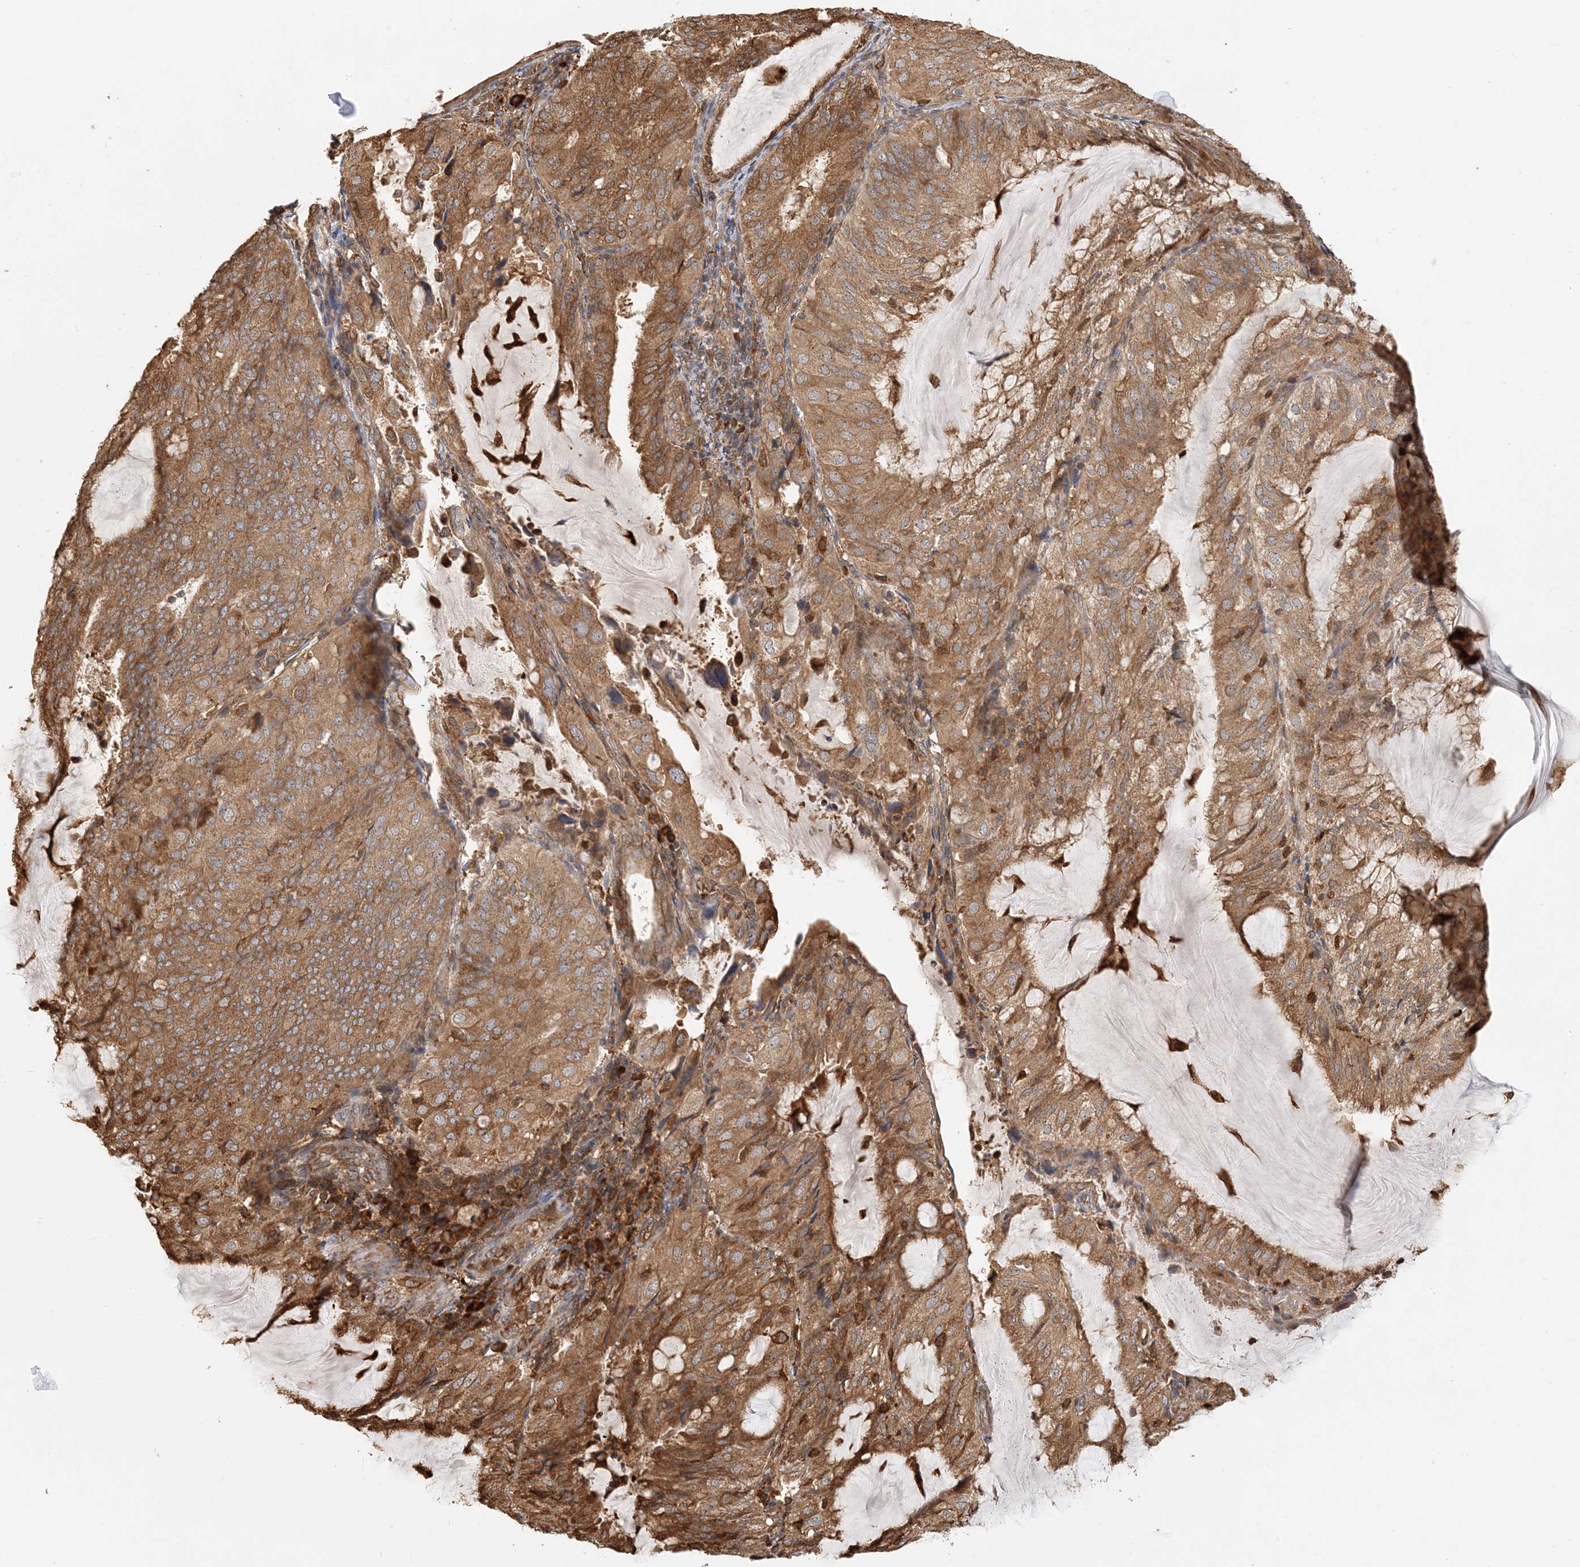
{"staining": {"intensity": "moderate", "quantity": ">75%", "location": "cytoplasmic/membranous"}, "tissue": "endometrial cancer", "cell_type": "Tumor cells", "image_type": "cancer", "snomed": [{"axis": "morphology", "description": "Adenocarcinoma, NOS"}, {"axis": "topography", "description": "Endometrium"}], "caption": "High-magnification brightfield microscopy of endometrial cancer stained with DAB (brown) and counterstained with hematoxylin (blue). tumor cells exhibit moderate cytoplasmic/membranous staining is identified in approximately>75% of cells.", "gene": "HNMT", "patient": {"sex": "female", "age": 81}}